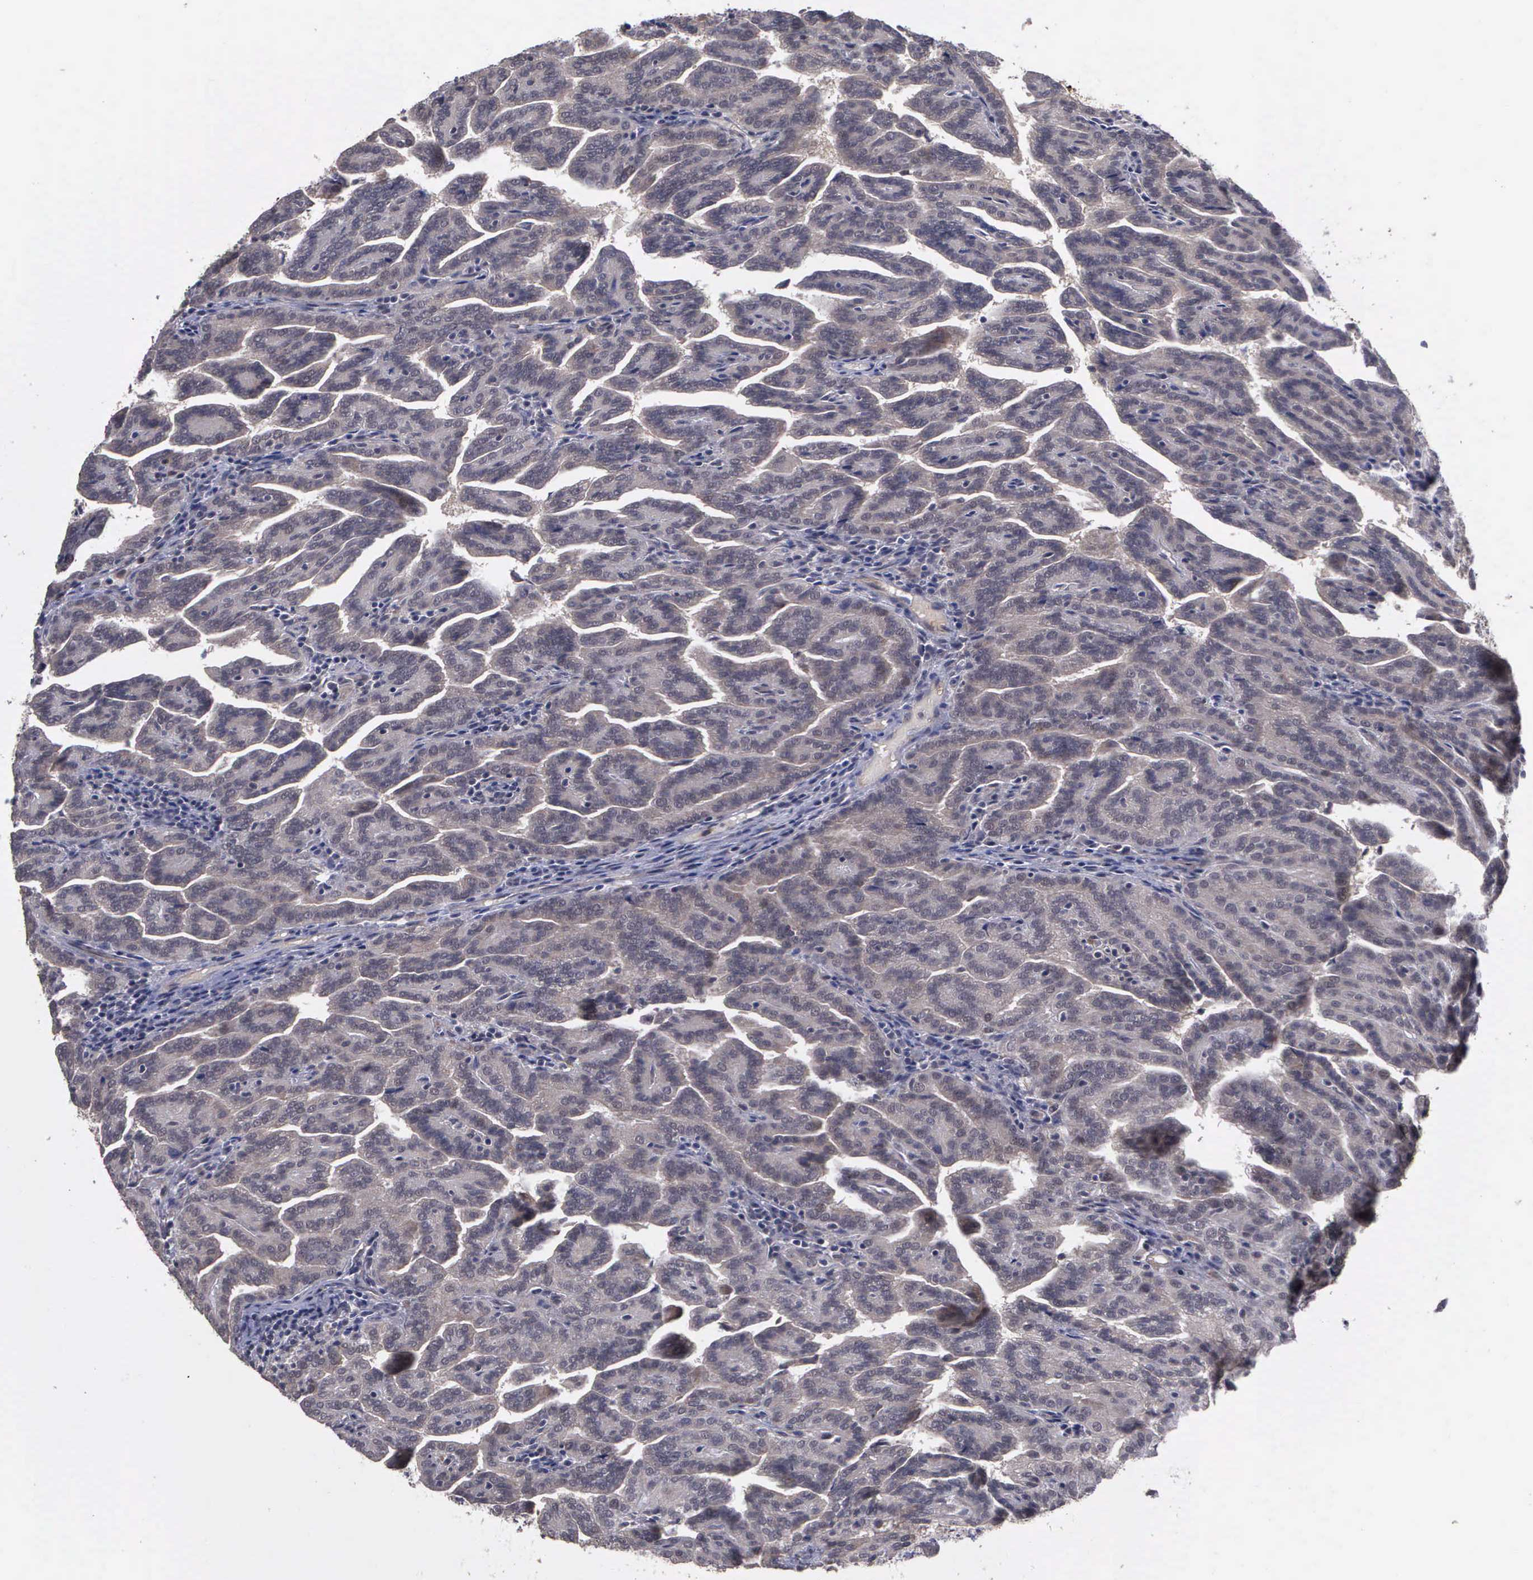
{"staining": {"intensity": "weak", "quantity": ">75%", "location": "cytoplasmic/membranous"}, "tissue": "renal cancer", "cell_type": "Tumor cells", "image_type": "cancer", "snomed": [{"axis": "morphology", "description": "Adenocarcinoma, NOS"}, {"axis": "topography", "description": "Kidney"}], "caption": "IHC (DAB) staining of human renal cancer (adenocarcinoma) shows weak cytoplasmic/membranous protein staining in about >75% of tumor cells. The staining was performed using DAB (3,3'-diaminobenzidine), with brown indicating positive protein expression. Nuclei are stained blue with hematoxylin.", "gene": "MAP3K9", "patient": {"sex": "male", "age": 61}}